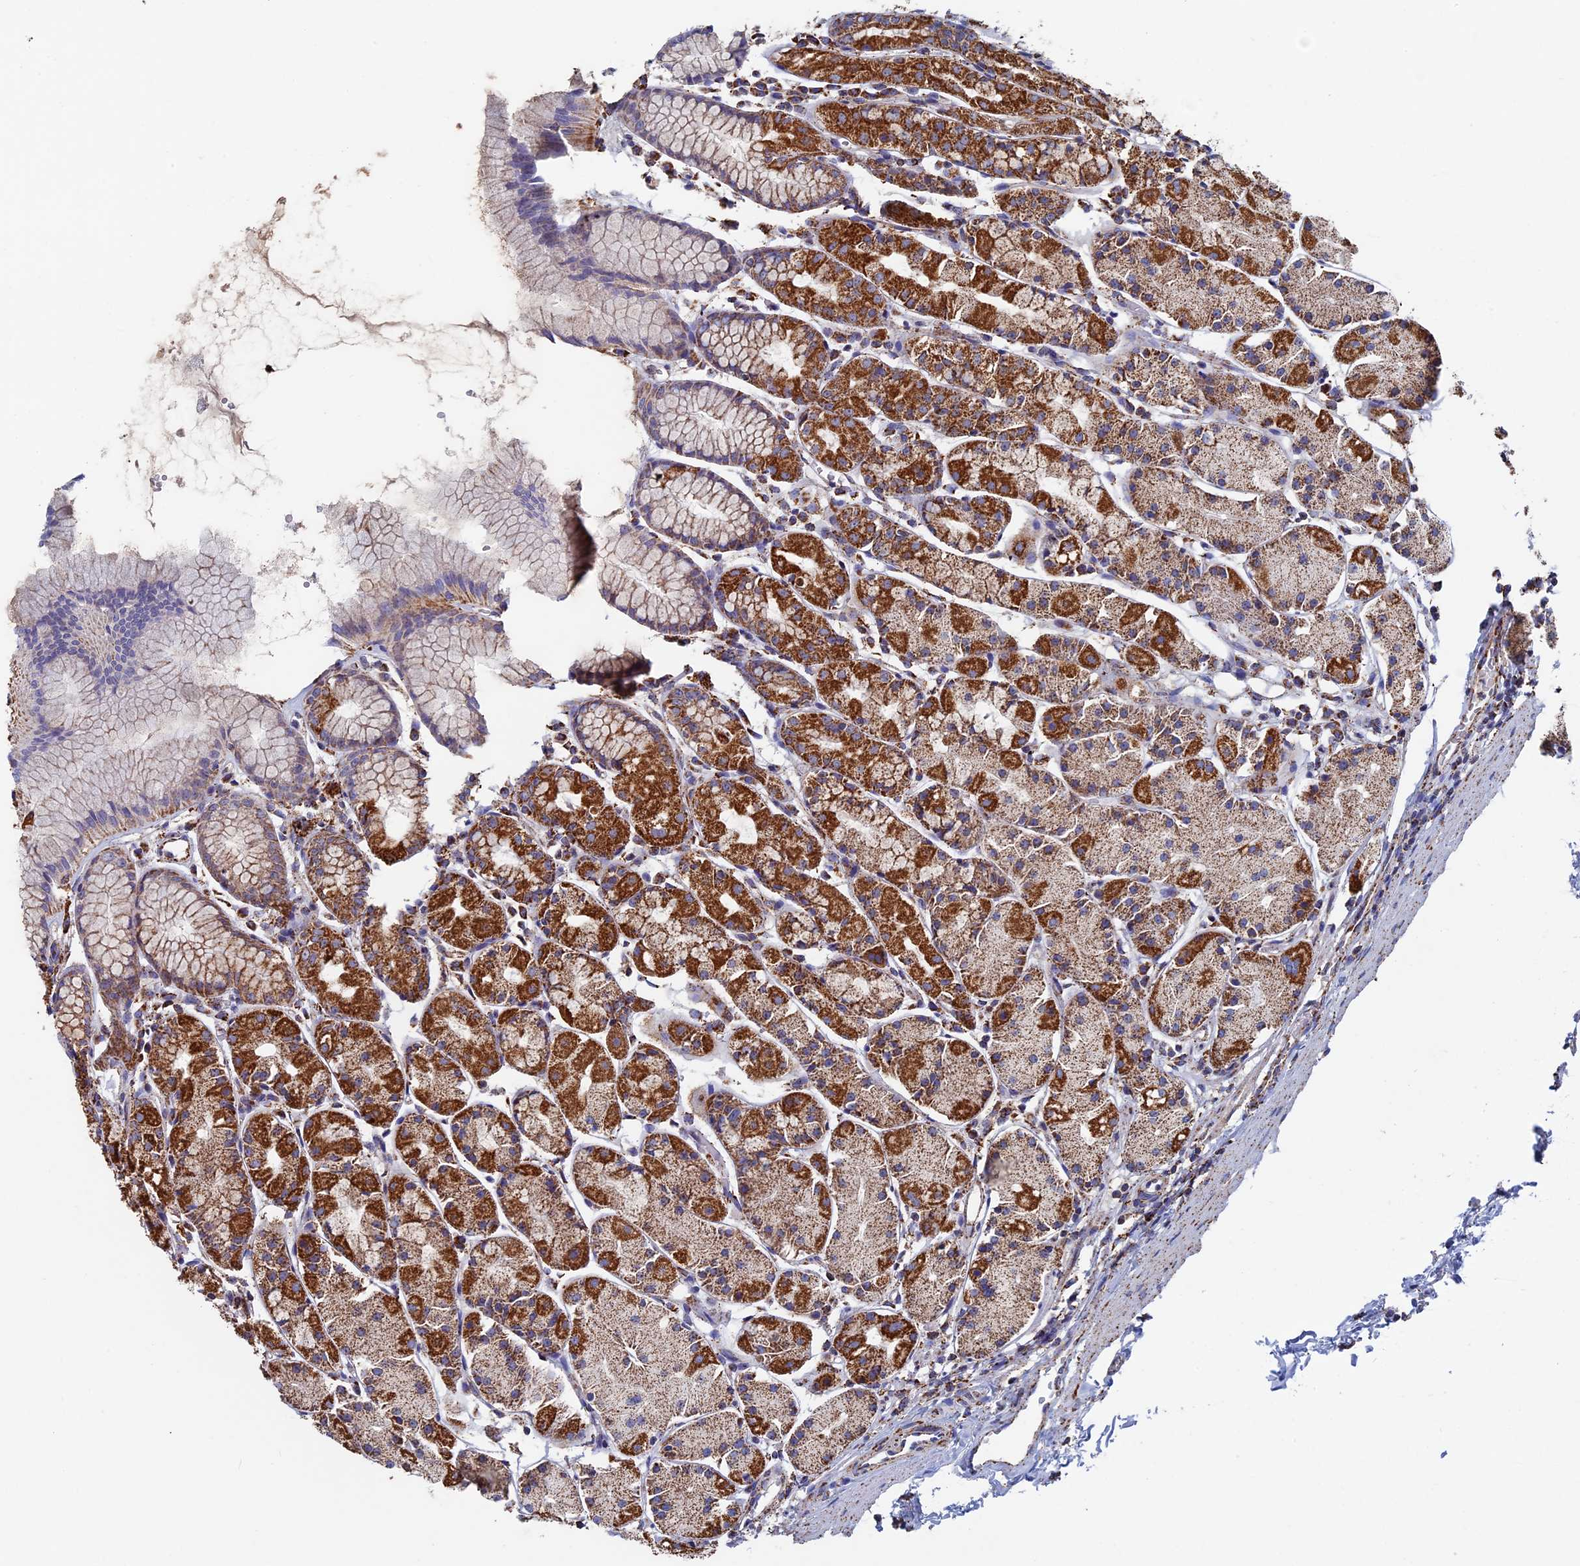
{"staining": {"intensity": "strong", "quantity": ">75%", "location": "cytoplasmic/membranous"}, "tissue": "stomach", "cell_type": "Glandular cells", "image_type": "normal", "snomed": [{"axis": "morphology", "description": "Normal tissue, NOS"}, {"axis": "topography", "description": "Stomach, upper"}], "caption": "A micrograph of stomach stained for a protein exhibits strong cytoplasmic/membranous brown staining in glandular cells. (Stains: DAB in brown, nuclei in blue, Microscopy: brightfield microscopy at high magnification).", "gene": "SEC24D", "patient": {"sex": "male", "age": 47}}